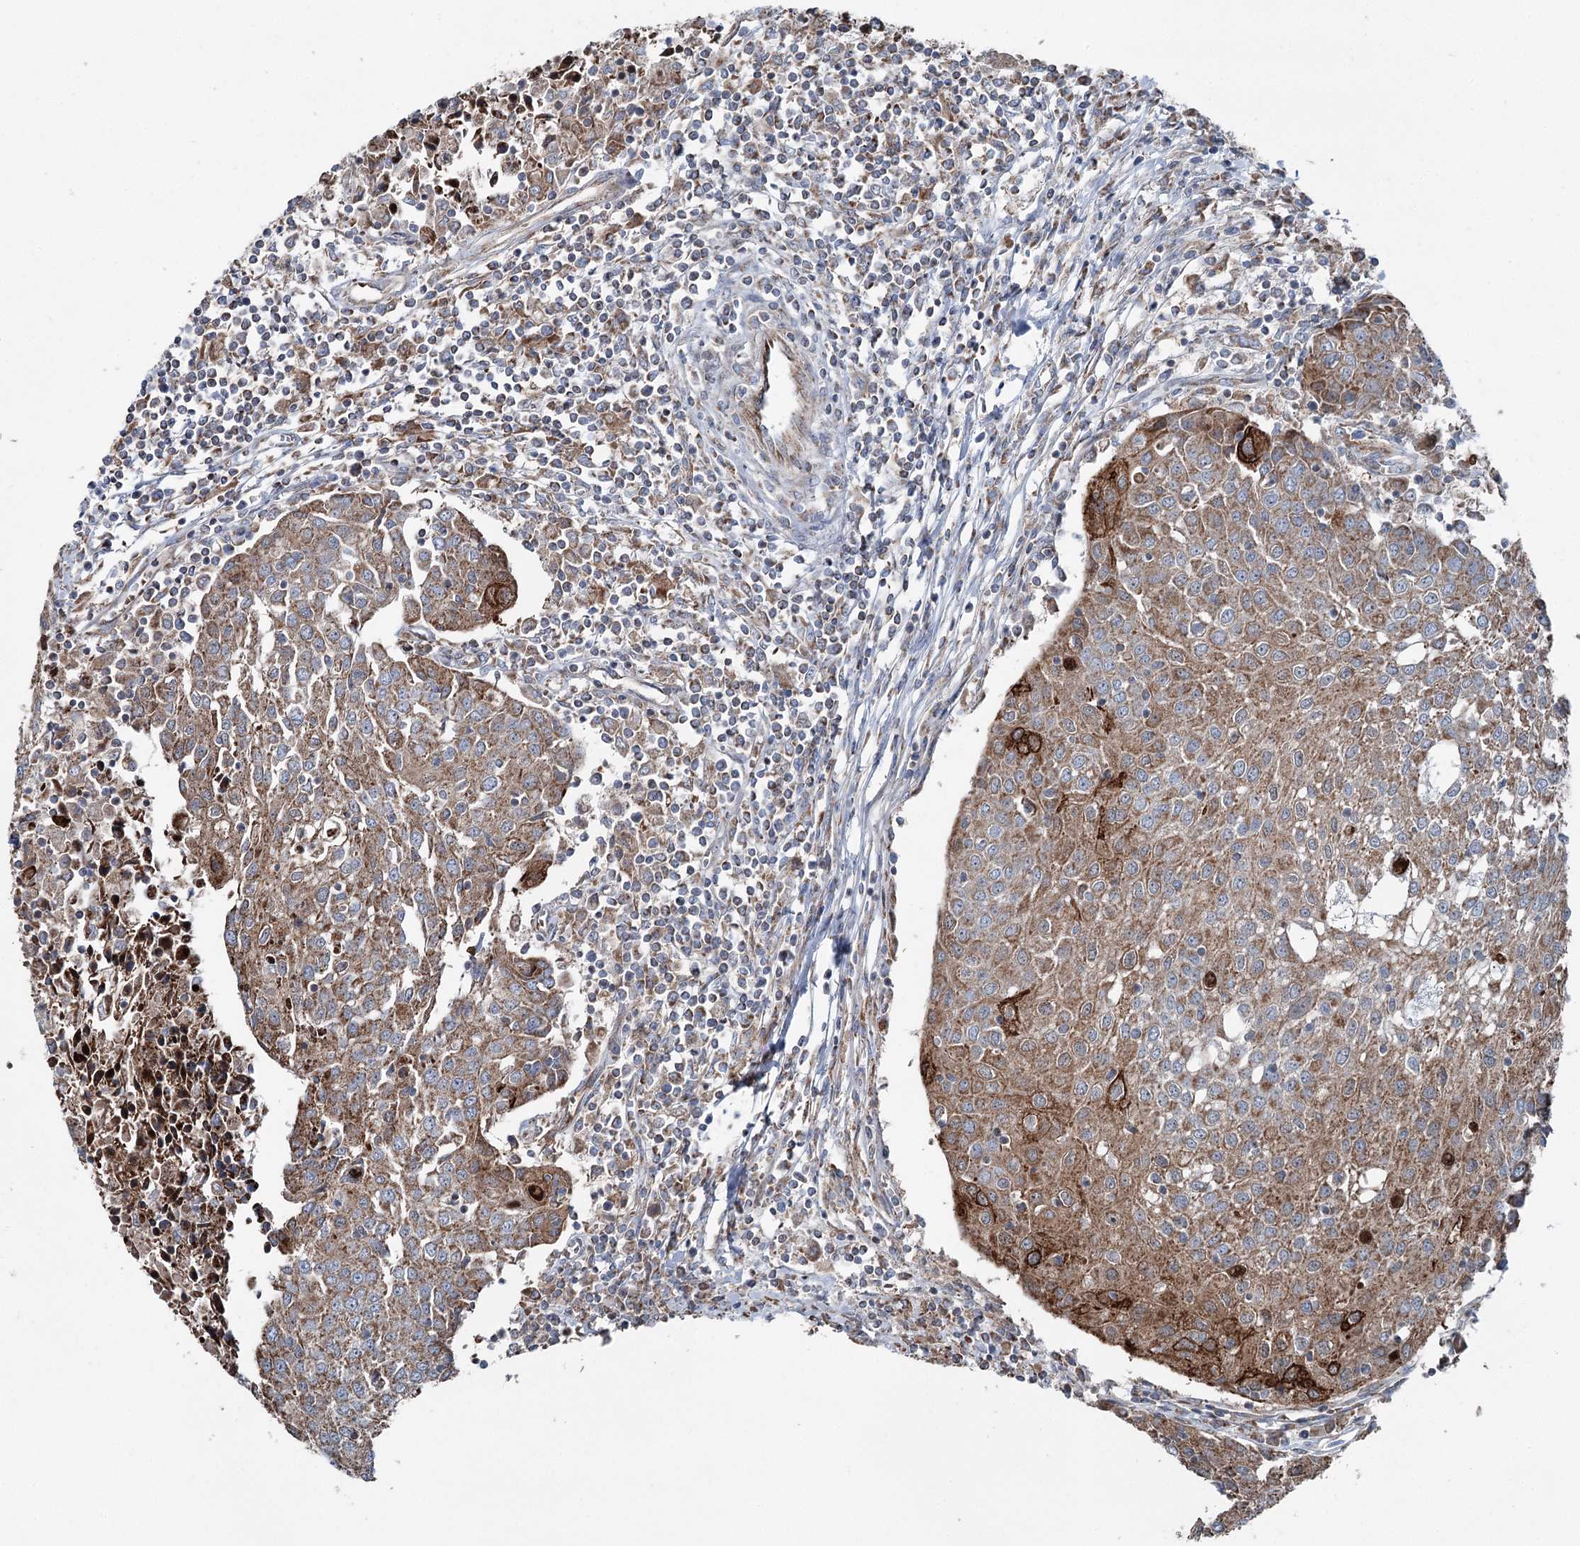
{"staining": {"intensity": "moderate", "quantity": ">75%", "location": "cytoplasmic/membranous"}, "tissue": "urothelial cancer", "cell_type": "Tumor cells", "image_type": "cancer", "snomed": [{"axis": "morphology", "description": "Urothelial carcinoma, High grade"}, {"axis": "topography", "description": "Urinary bladder"}], "caption": "There is medium levels of moderate cytoplasmic/membranous positivity in tumor cells of urothelial cancer, as demonstrated by immunohistochemical staining (brown color).", "gene": "UCN3", "patient": {"sex": "female", "age": 85}}